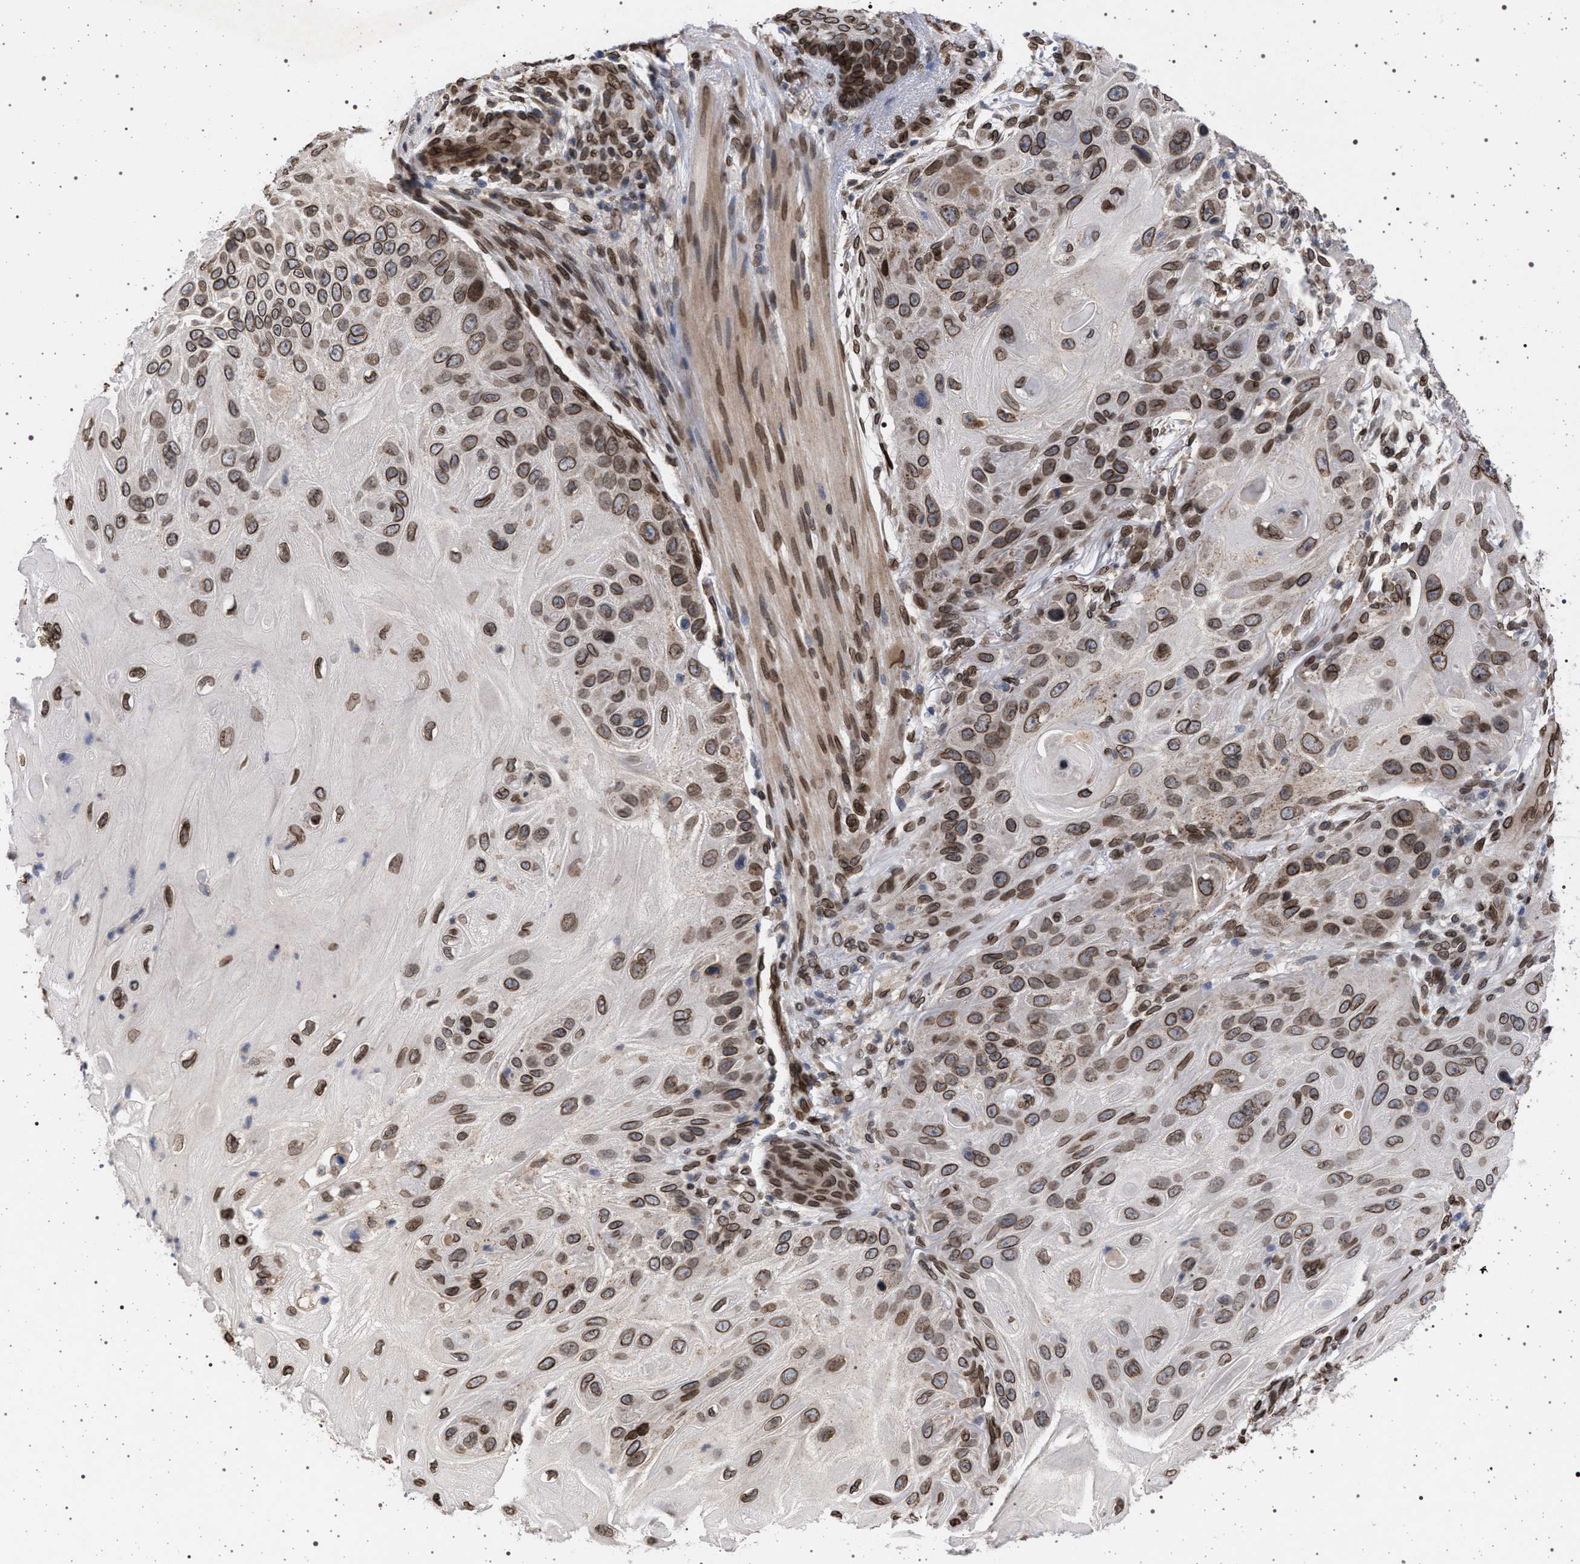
{"staining": {"intensity": "moderate", "quantity": ">75%", "location": "cytoplasmic/membranous,nuclear"}, "tissue": "skin cancer", "cell_type": "Tumor cells", "image_type": "cancer", "snomed": [{"axis": "morphology", "description": "Squamous cell carcinoma, NOS"}, {"axis": "topography", "description": "Skin"}], "caption": "Moderate cytoplasmic/membranous and nuclear positivity for a protein is present in approximately >75% of tumor cells of skin cancer (squamous cell carcinoma) using IHC.", "gene": "ING2", "patient": {"sex": "female", "age": 77}}